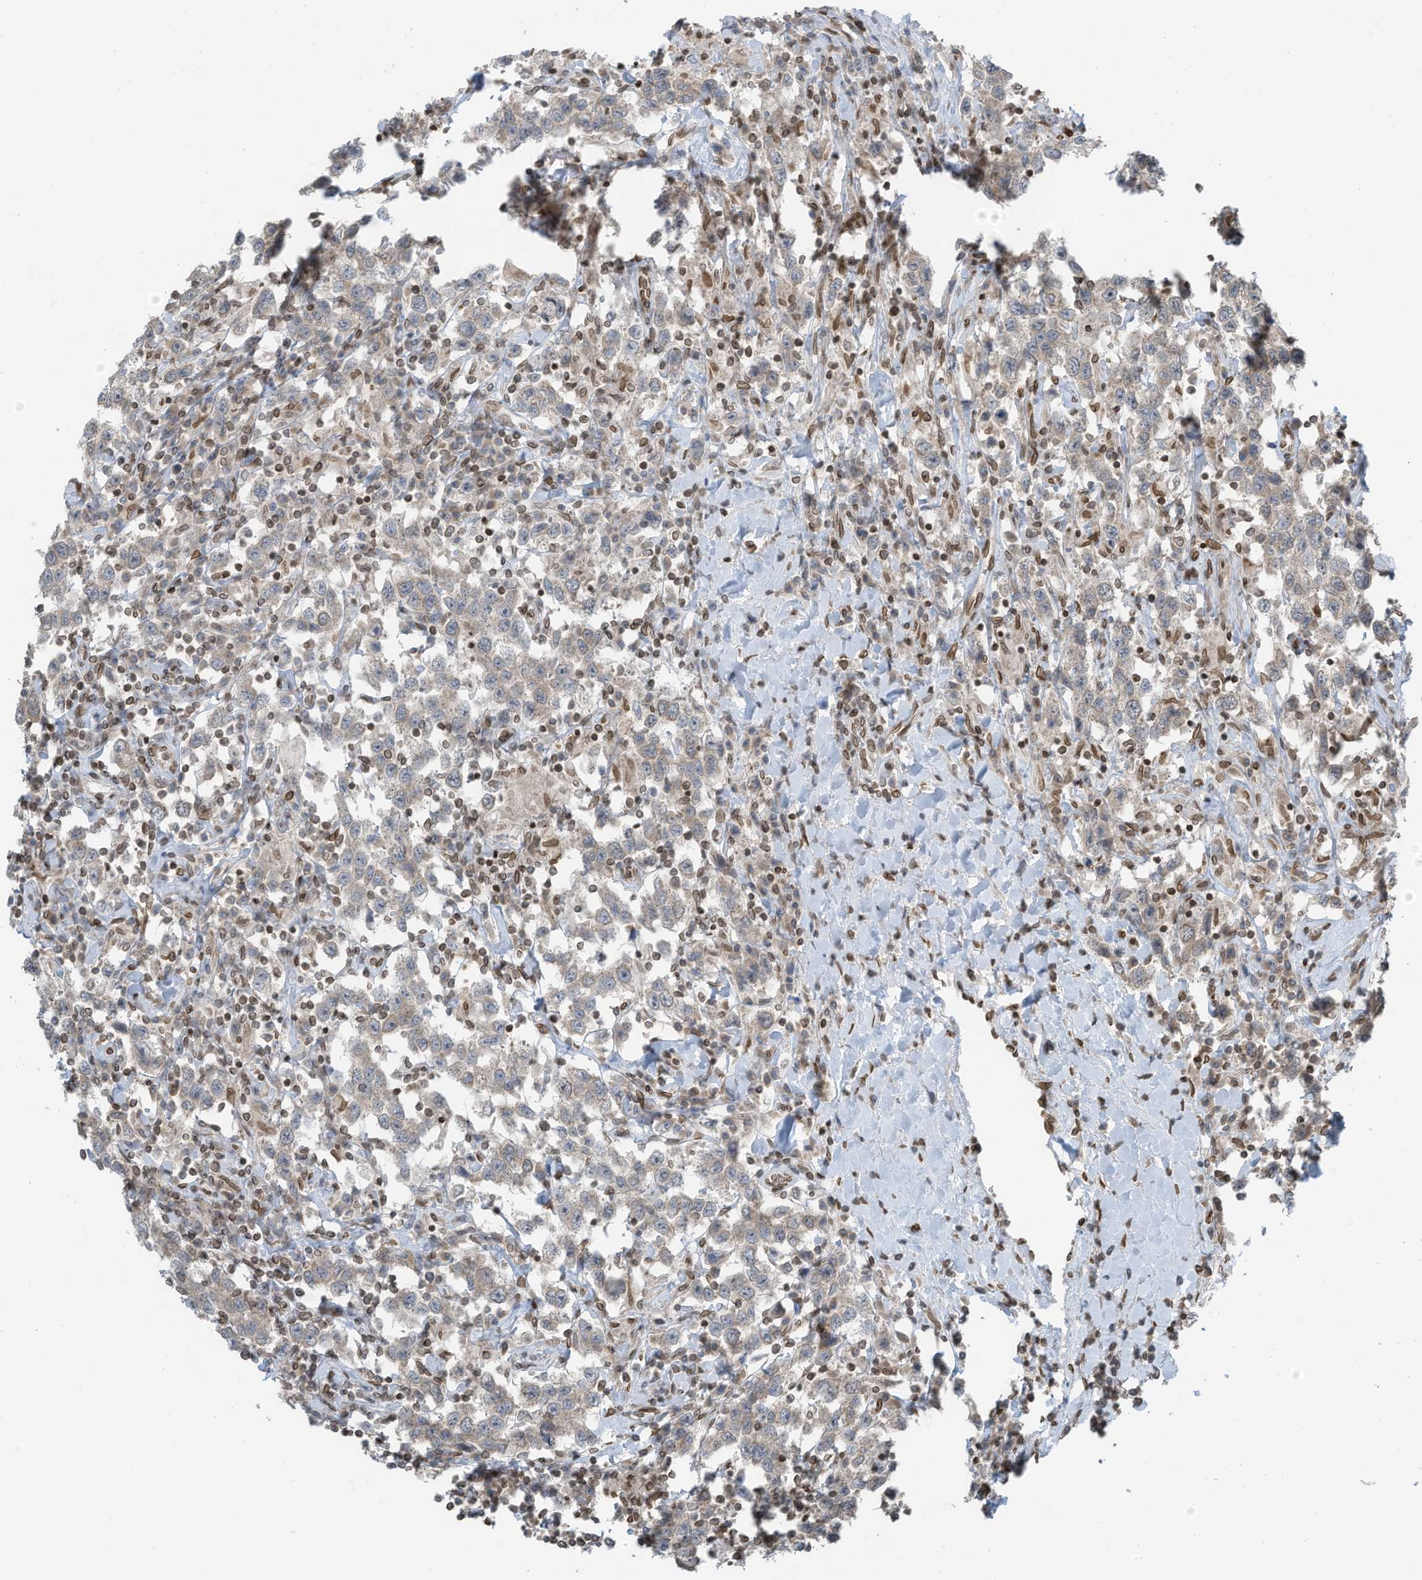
{"staining": {"intensity": "weak", "quantity": "<25%", "location": "cytoplasmic/membranous"}, "tissue": "testis cancer", "cell_type": "Tumor cells", "image_type": "cancer", "snomed": [{"axis": "morphology", "description": "Seminoma, NOS"}, {"axis": "topography", "description": "Testis"}], "caption": "IHC histopathology image of human testis cancer (seminoma) stained for a protein (brown), which demonstrates no staining in tumor cells.", "gene": "RABL3", "patient": {"sex": "male", "age": 41}}